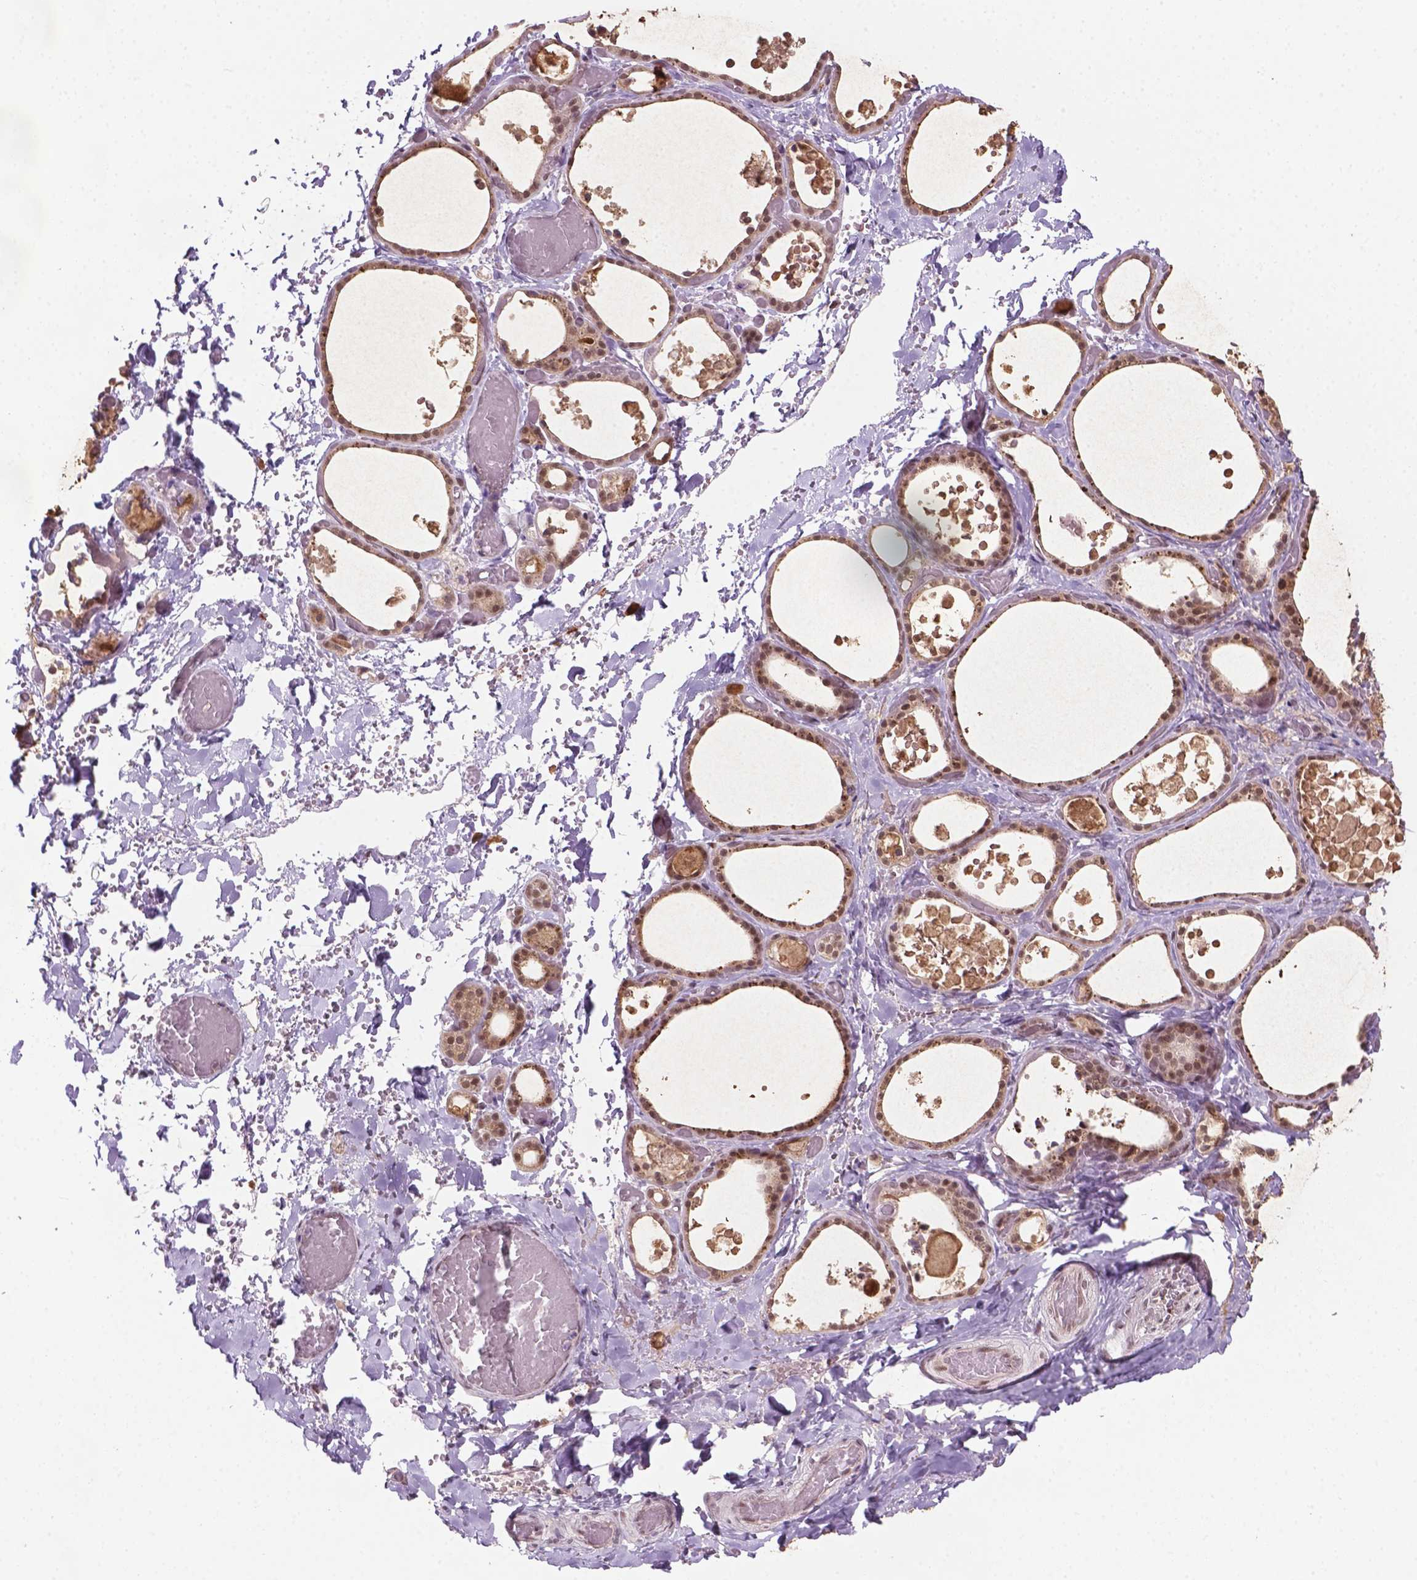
{"staining": {"intensity": "moderate", "quantity": ">75%", "location": "nuclear"}, "tissue": "thyroid gland", "cell_type": "Glandular cells", "image_type": "normal", "snomed": [{"axis": "morphology", "description": "Normal tissue, NOS"}, {"axis": "topography", "description": "Thyroid gland"}], "caption": "The micrograph displays staining of unremarkable thyroid gland, revealing moderate nuclear protein positivity (brown color) within glandular cells.", "gene": "PHAX", "patient": {"sex": "female", "age": 56}}